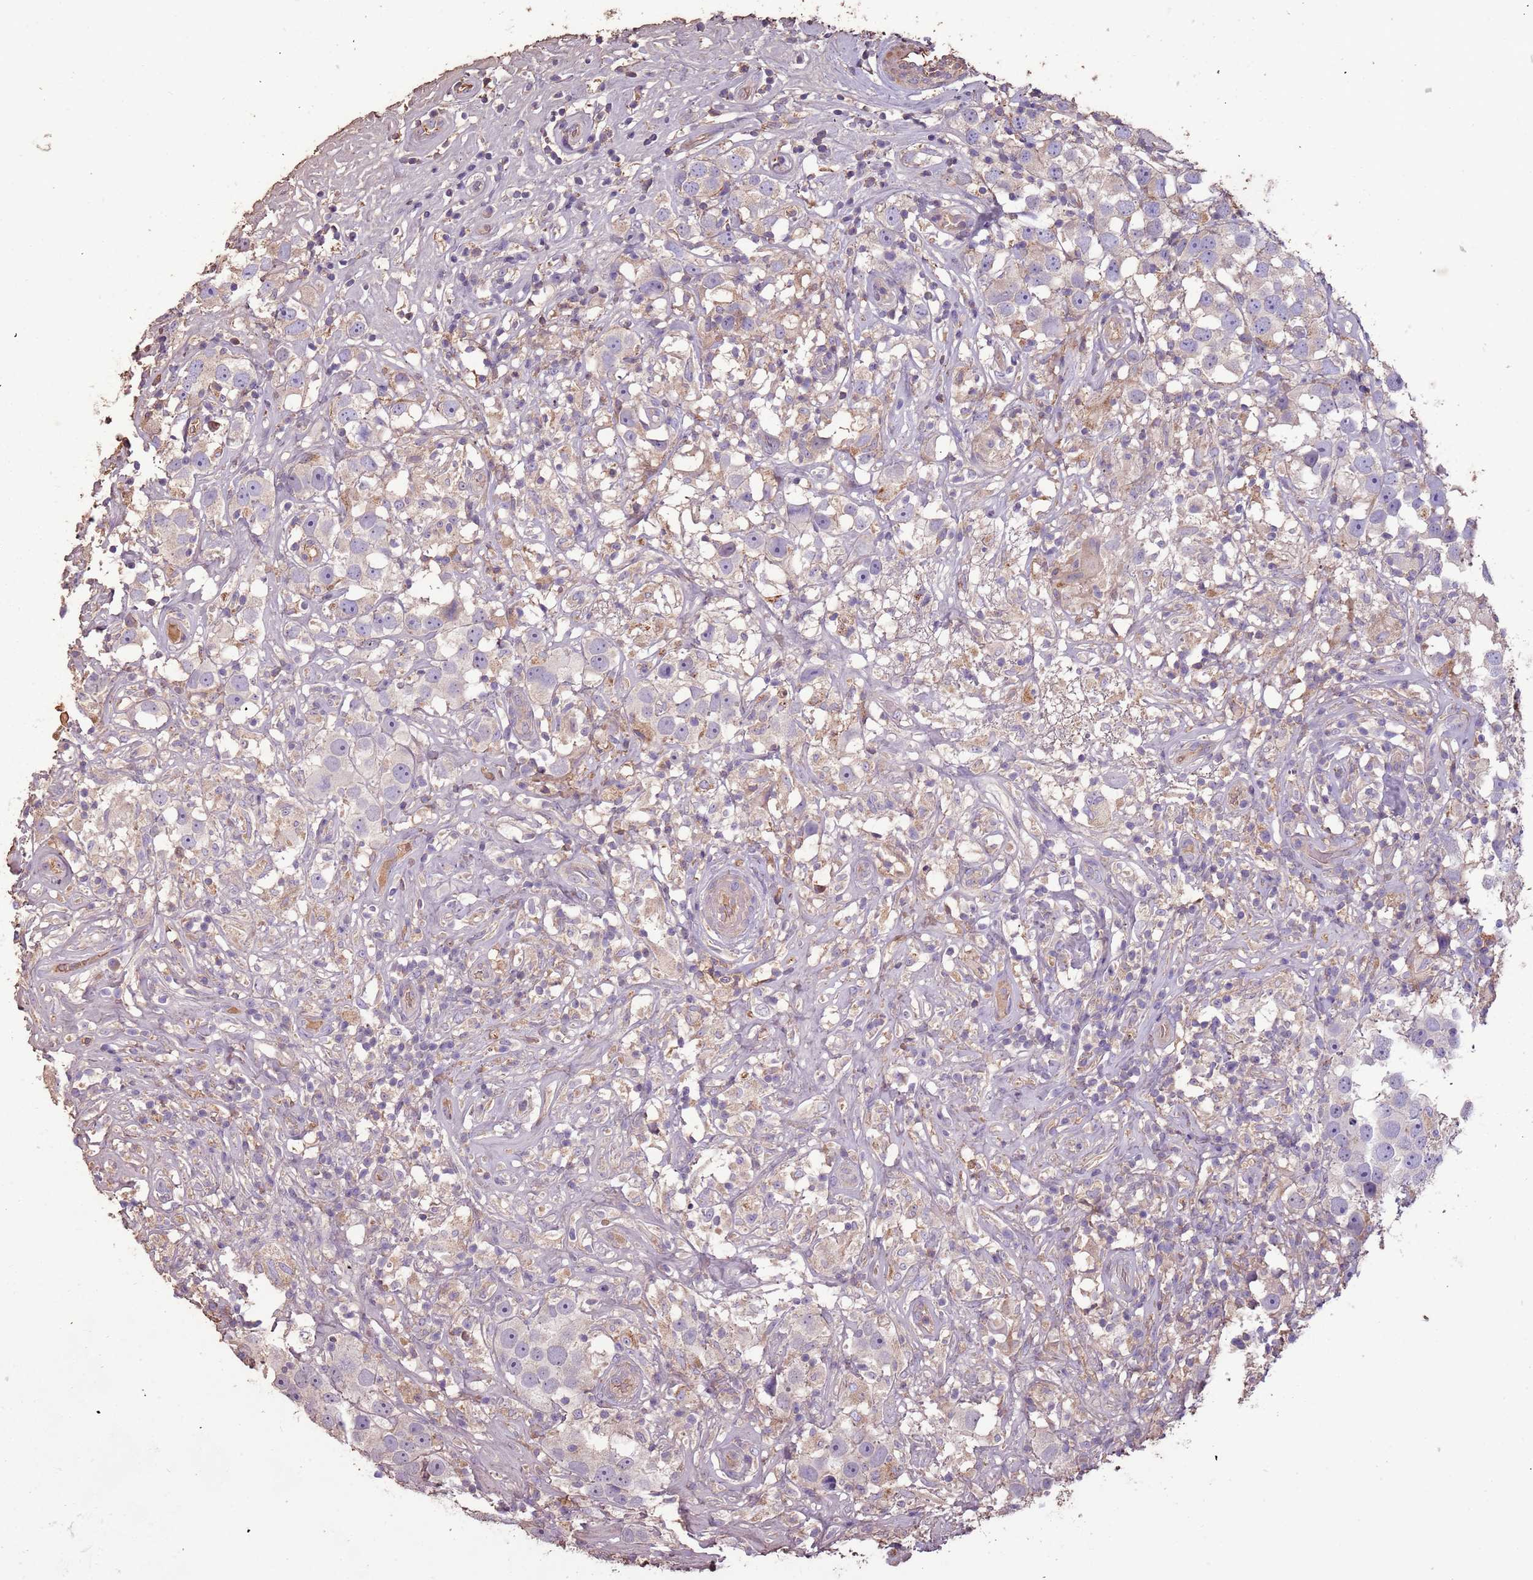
{"staining": {"intensity": "negative", "quantity": "none", "location": "none"}, "tissue": "testis cancer", "cell_type": "Tumor cells", "image_type": "cancer", "snomed": [{"axis": "morphology", "description": "Seminoma, NOS"}, {"axis": "topography", "description": "Testis"}], "caption": "This is an IHC micrograph of testis seminoma. There is no staining in tumor cells.", "gene": "FECH", "patient": {"sex": "male", "age": 49}}